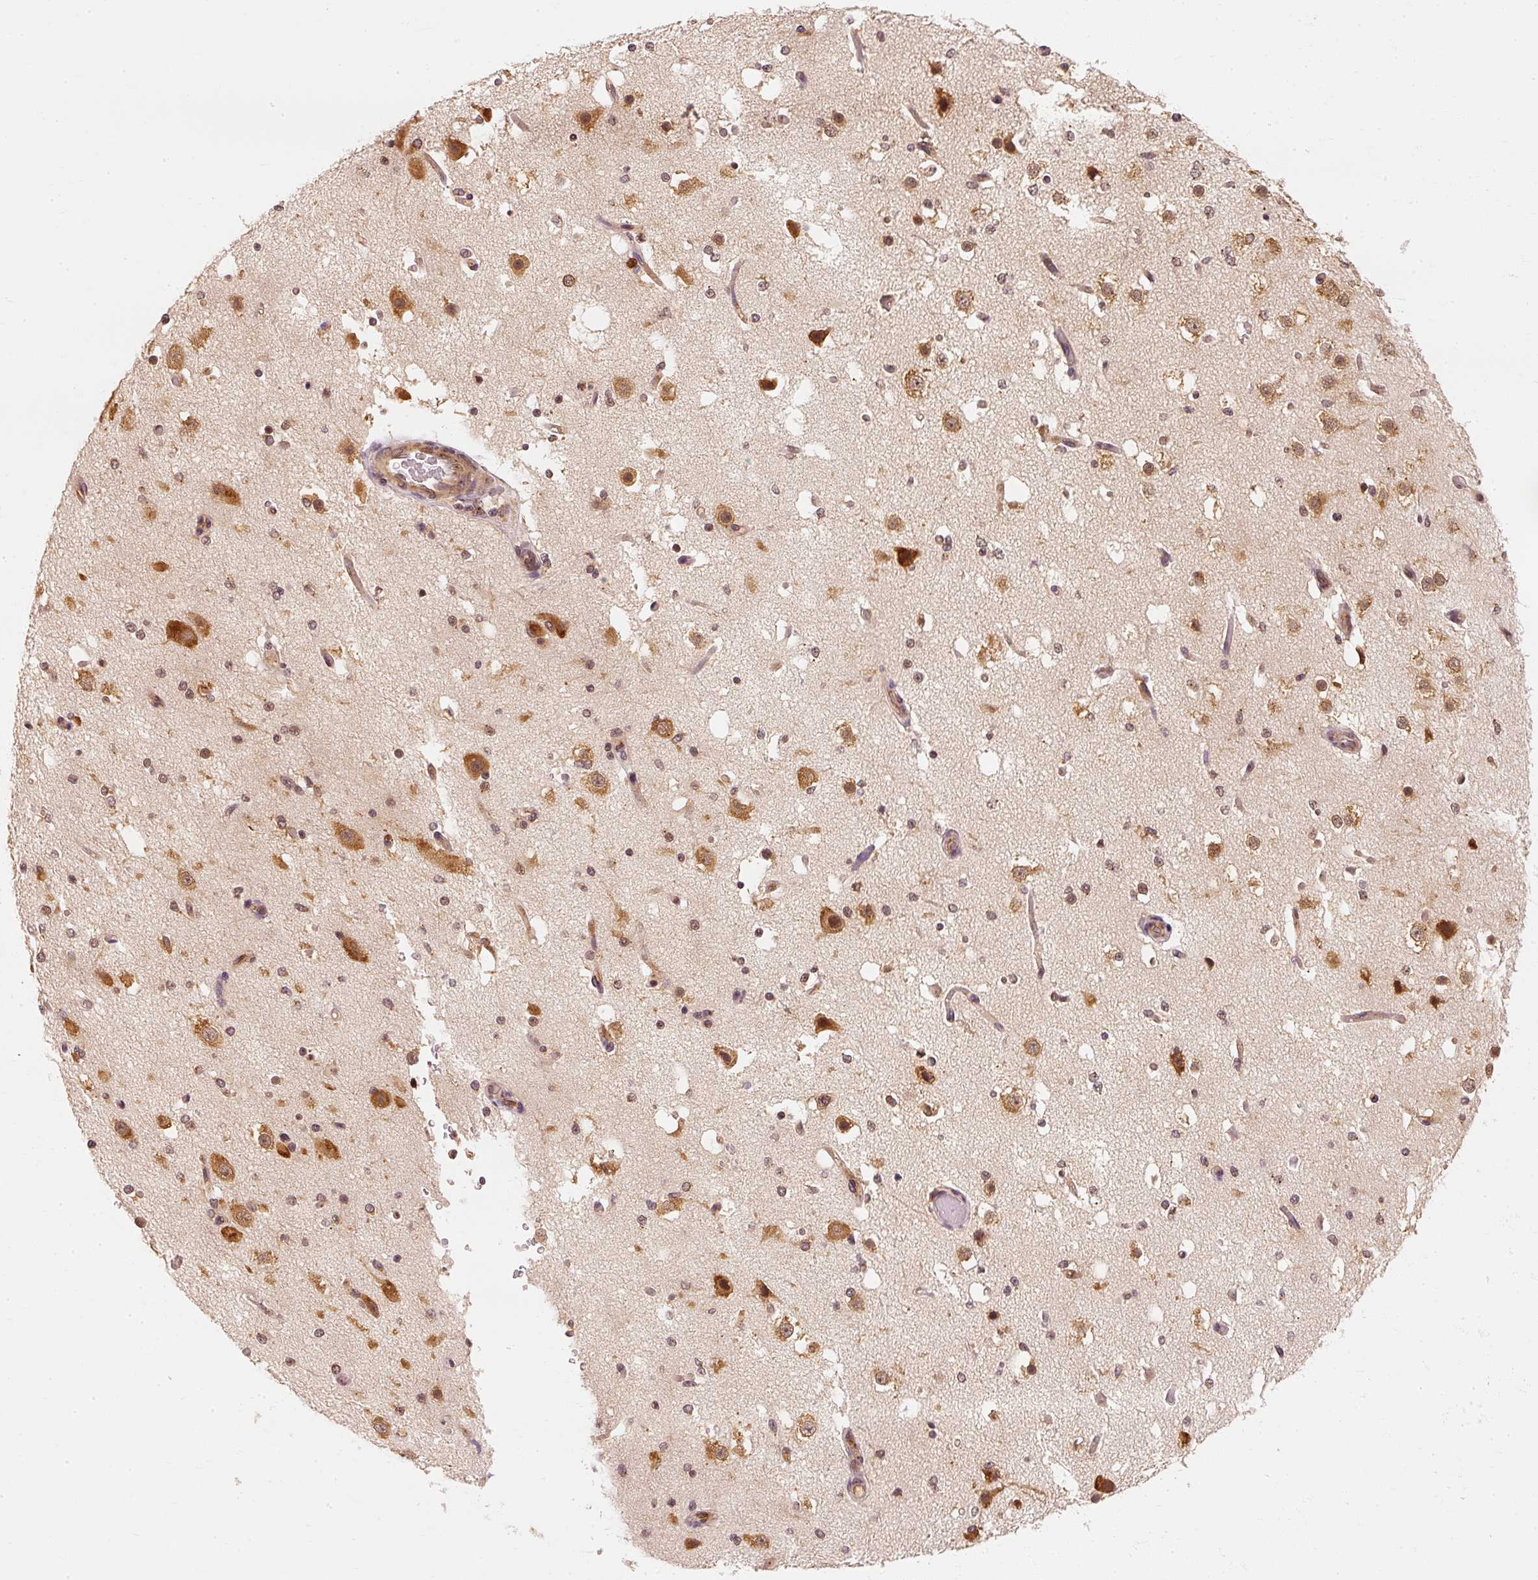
{"staining": {"intensity": "moderate", "quantity": "<25%", "location": "cytoplasmic/membranous"}, "tissue": "cerebral cortex", "cell_type": "Endothelial cells", "image_type": "normal", "snomed": [{"axis": "morphology", "description": "Normal tissue, NOS"}, {"axis": "morphology", "description": "Inflammation, NOS"}, {"axis": "topography", "description": "Cerebral cortex"}], "caption": "A high-resolution photomicrograph shows IHC staining of unremarkable cerebral cortex, which exhibits moderate cytoplasmic/membranous positivity in about <25% of endothelial cells.", "gene": "EEF1A1", "patient": {"sex": "male", "age": 6}}